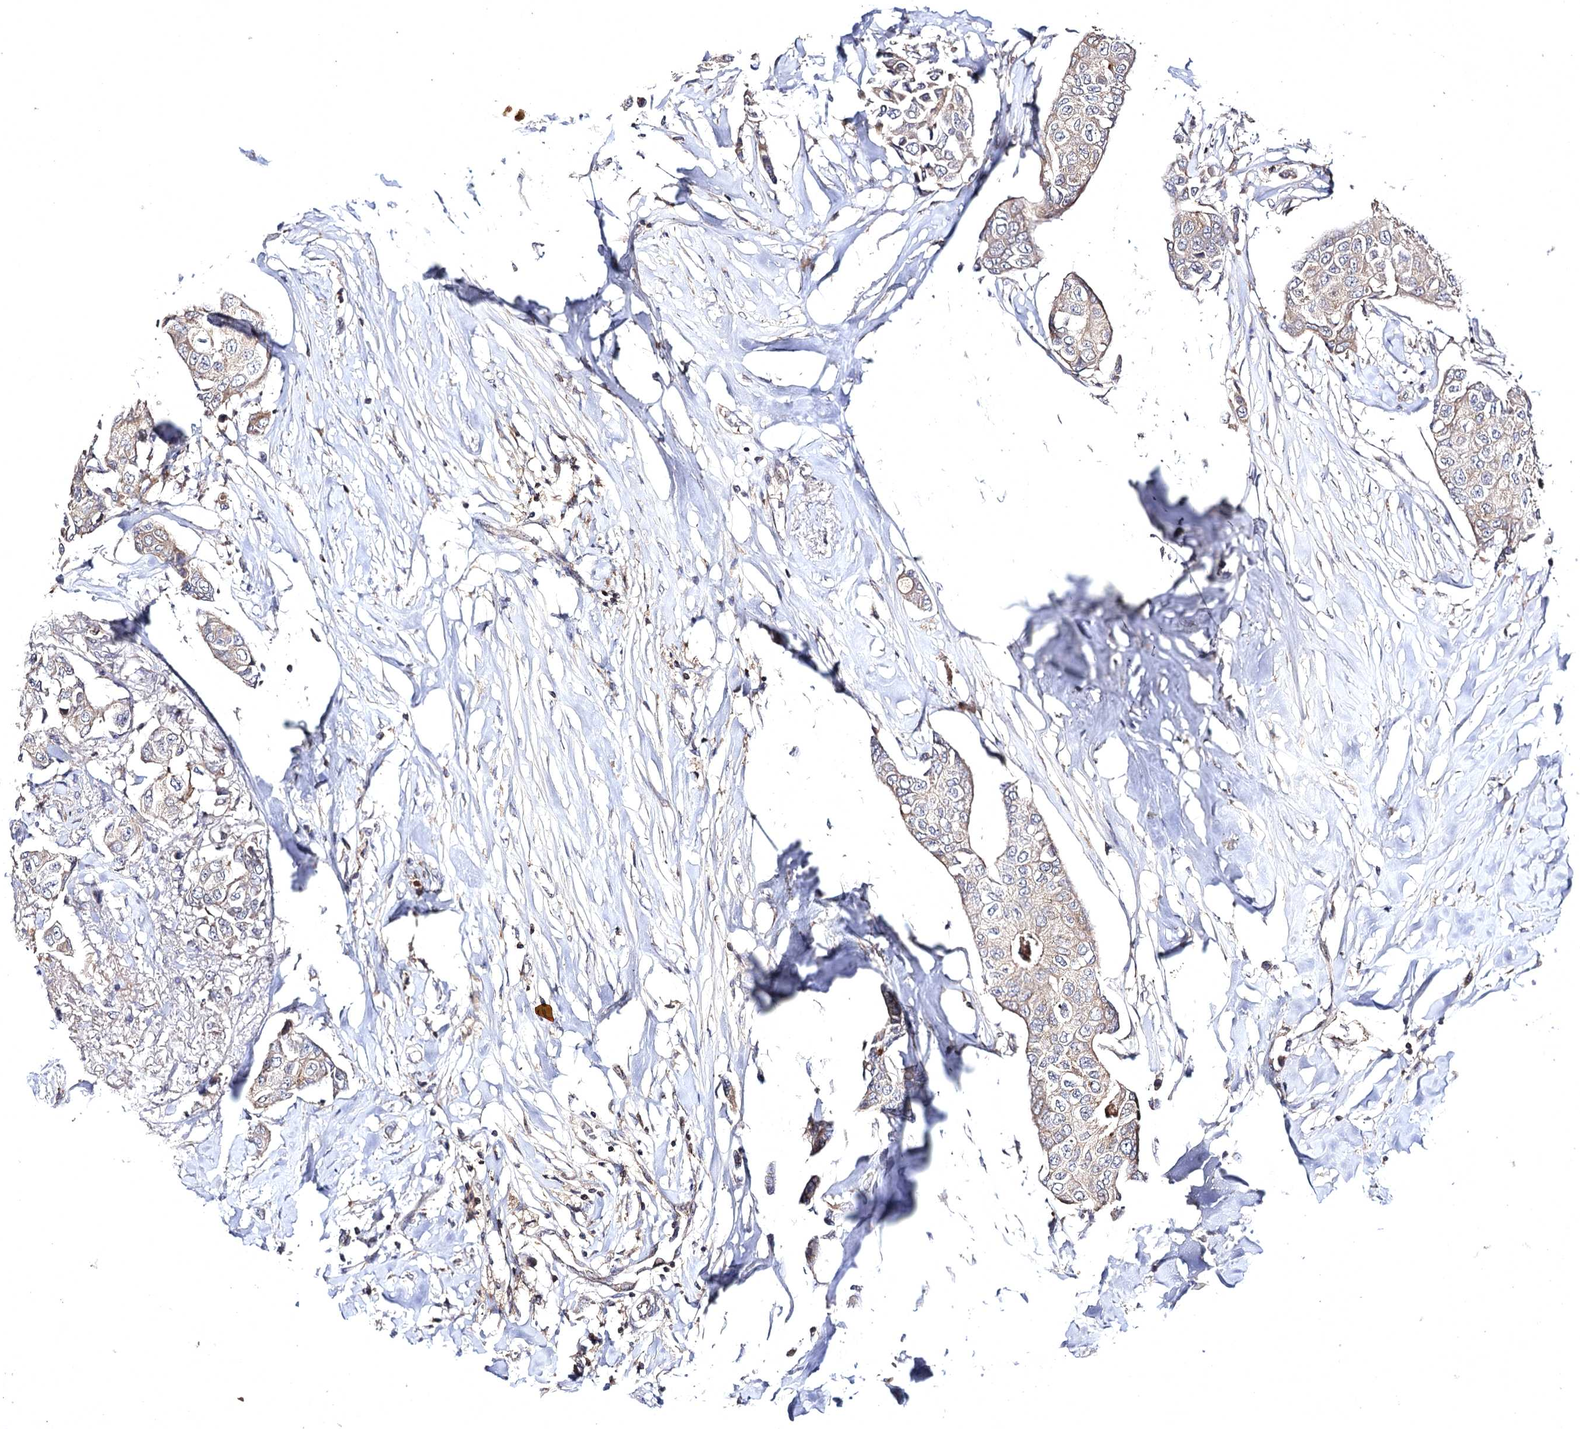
{"staining": {"intensity": "weak", "quantity": ">75%", "location": "cytoplasmic/membranous"}, "tissue": "breast cancer", "cell_type": "Tumor cells", "image_type": "cancer", "snomed": [{"axis": "morphology", "description": "Duct carcinoma"}, {"axis": "topography", "description": "Breast"}], "caption": "Breast cancer (infiltrating ductal carcinoma) stained with IHC demonstrates weak cytoplasmic/membranous positivity in approximately >75% of tumor cells.", "gene": "BCR", "patient": {"sex": "female", "age": 80}}